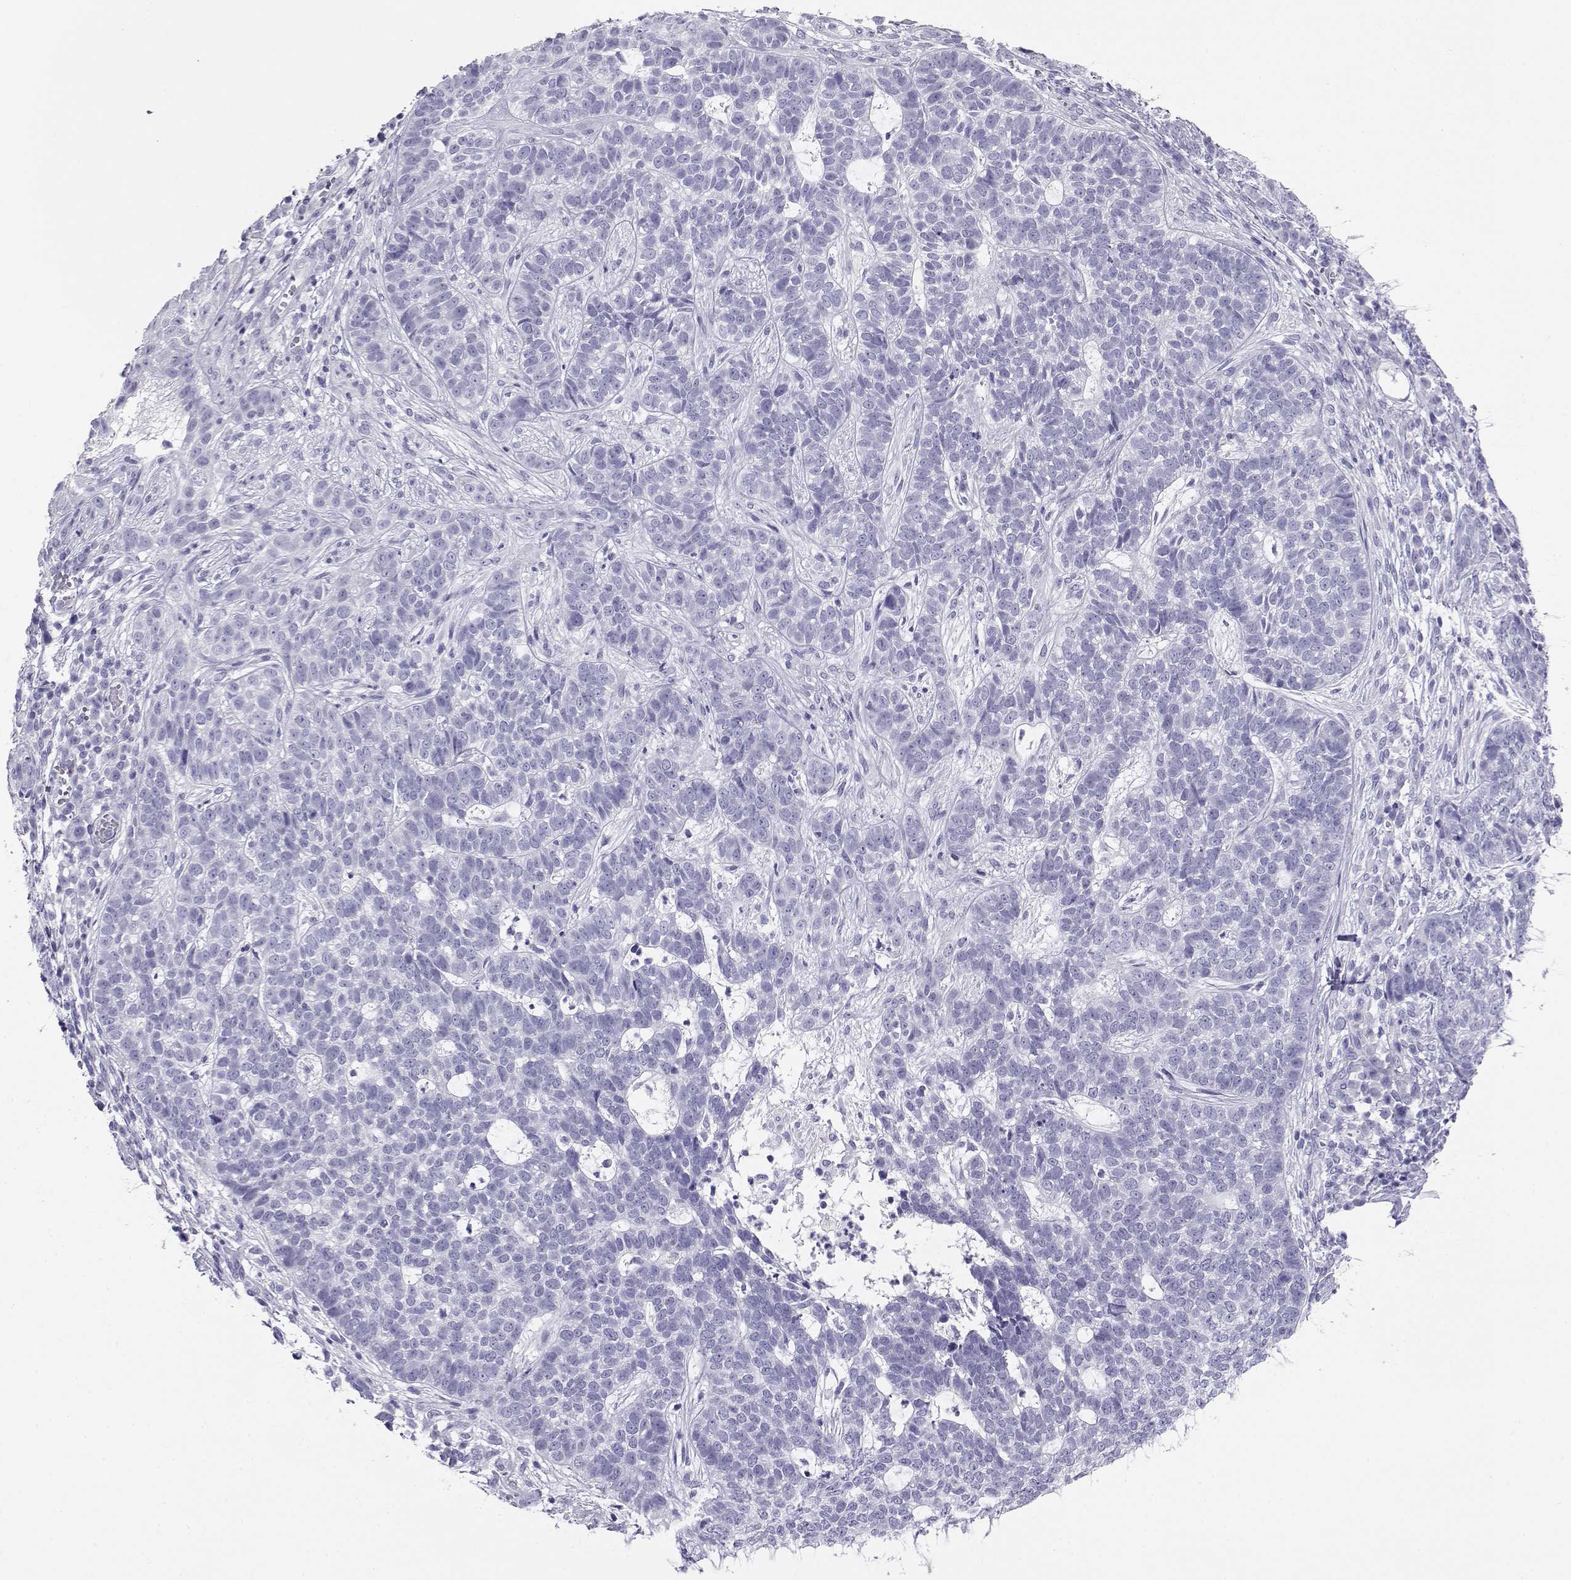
{"staining": {"intensity": "negative", "quantity": "none", "location": "none"}, "tissue": "skin cancer", "cell_type": "Tumor cells", "image_type": "cancer", "snomed": [{"axis": "morphology", "description": "Basal cell carcinoma"}, {"axis": "topography", "description": "Skin"}], "caption": "Tumor cells show no significant protein expression in skin basal cell carcinoma. (DAB (3,3'-diaminobenzidine) IHC visualized using brightfield microscopy, high magnification).", "gene": "RHOXF2", "patient": {"sex": "female", "age": 69}}